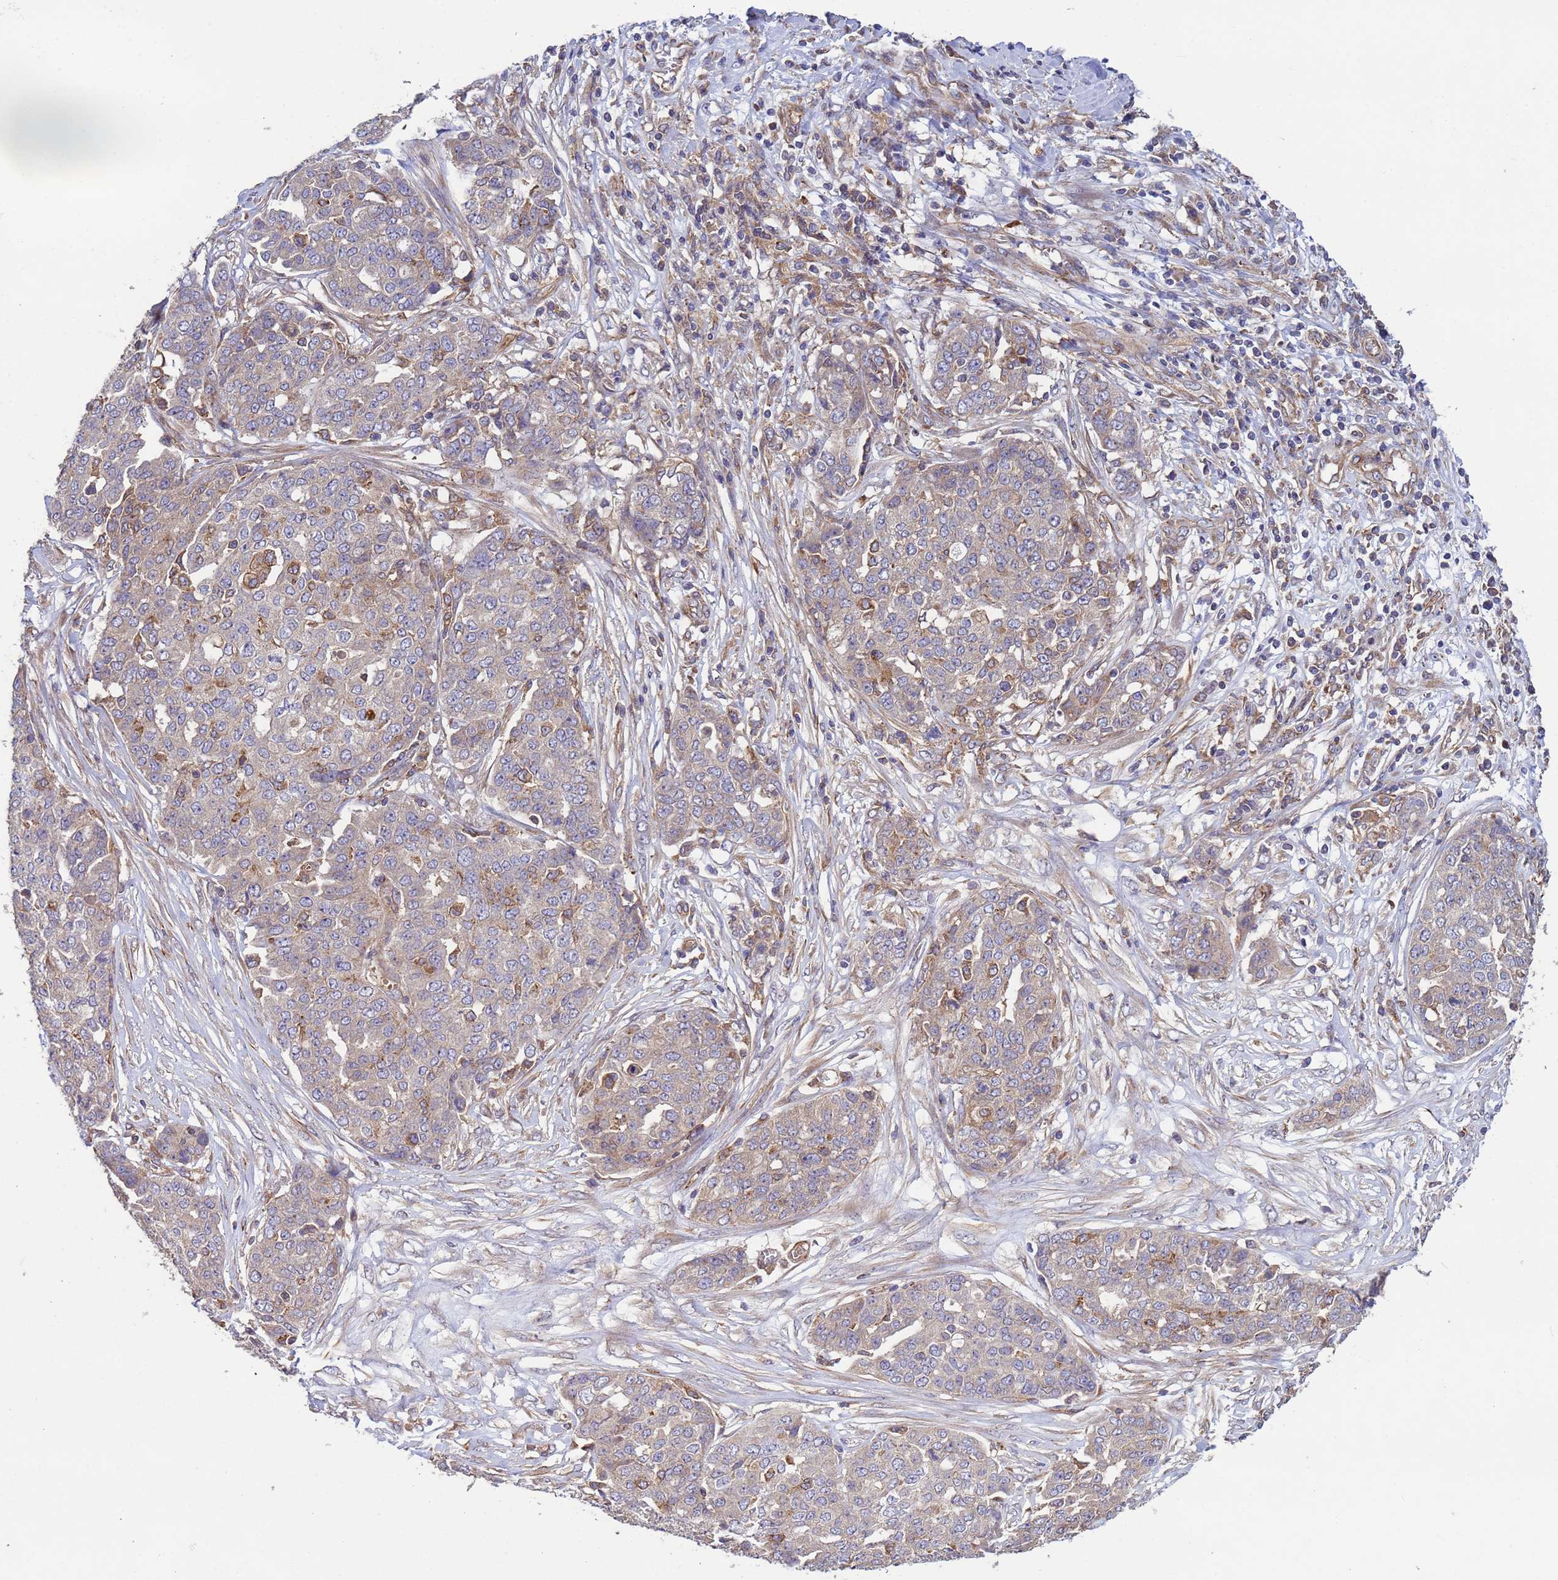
{"staining": {"intensity": "weak", "quantity": "<25%", "location": "cytoplasmic/membranous"}, "tissue": "ovarian cancer", "cell_type": "Tumor cells", "image_type": "cancer", "snomed": [{"axis": "morphology", "description": "Cystadenocarcinoma, serous, NOS"}, {"axis": "topography", "description": "Soft tissue"}, {"axis": "topography", "description": "Ovary"}], "caption": "Tumor cells are negative for brown protein staining in ovarian cancer (serous cystadenocarcinoma). (DAB (3,3'-diaminobenzidine) IHC, high magnification).", "gene": "RAB10", "patient": {"sex": "female", "age": 57}}